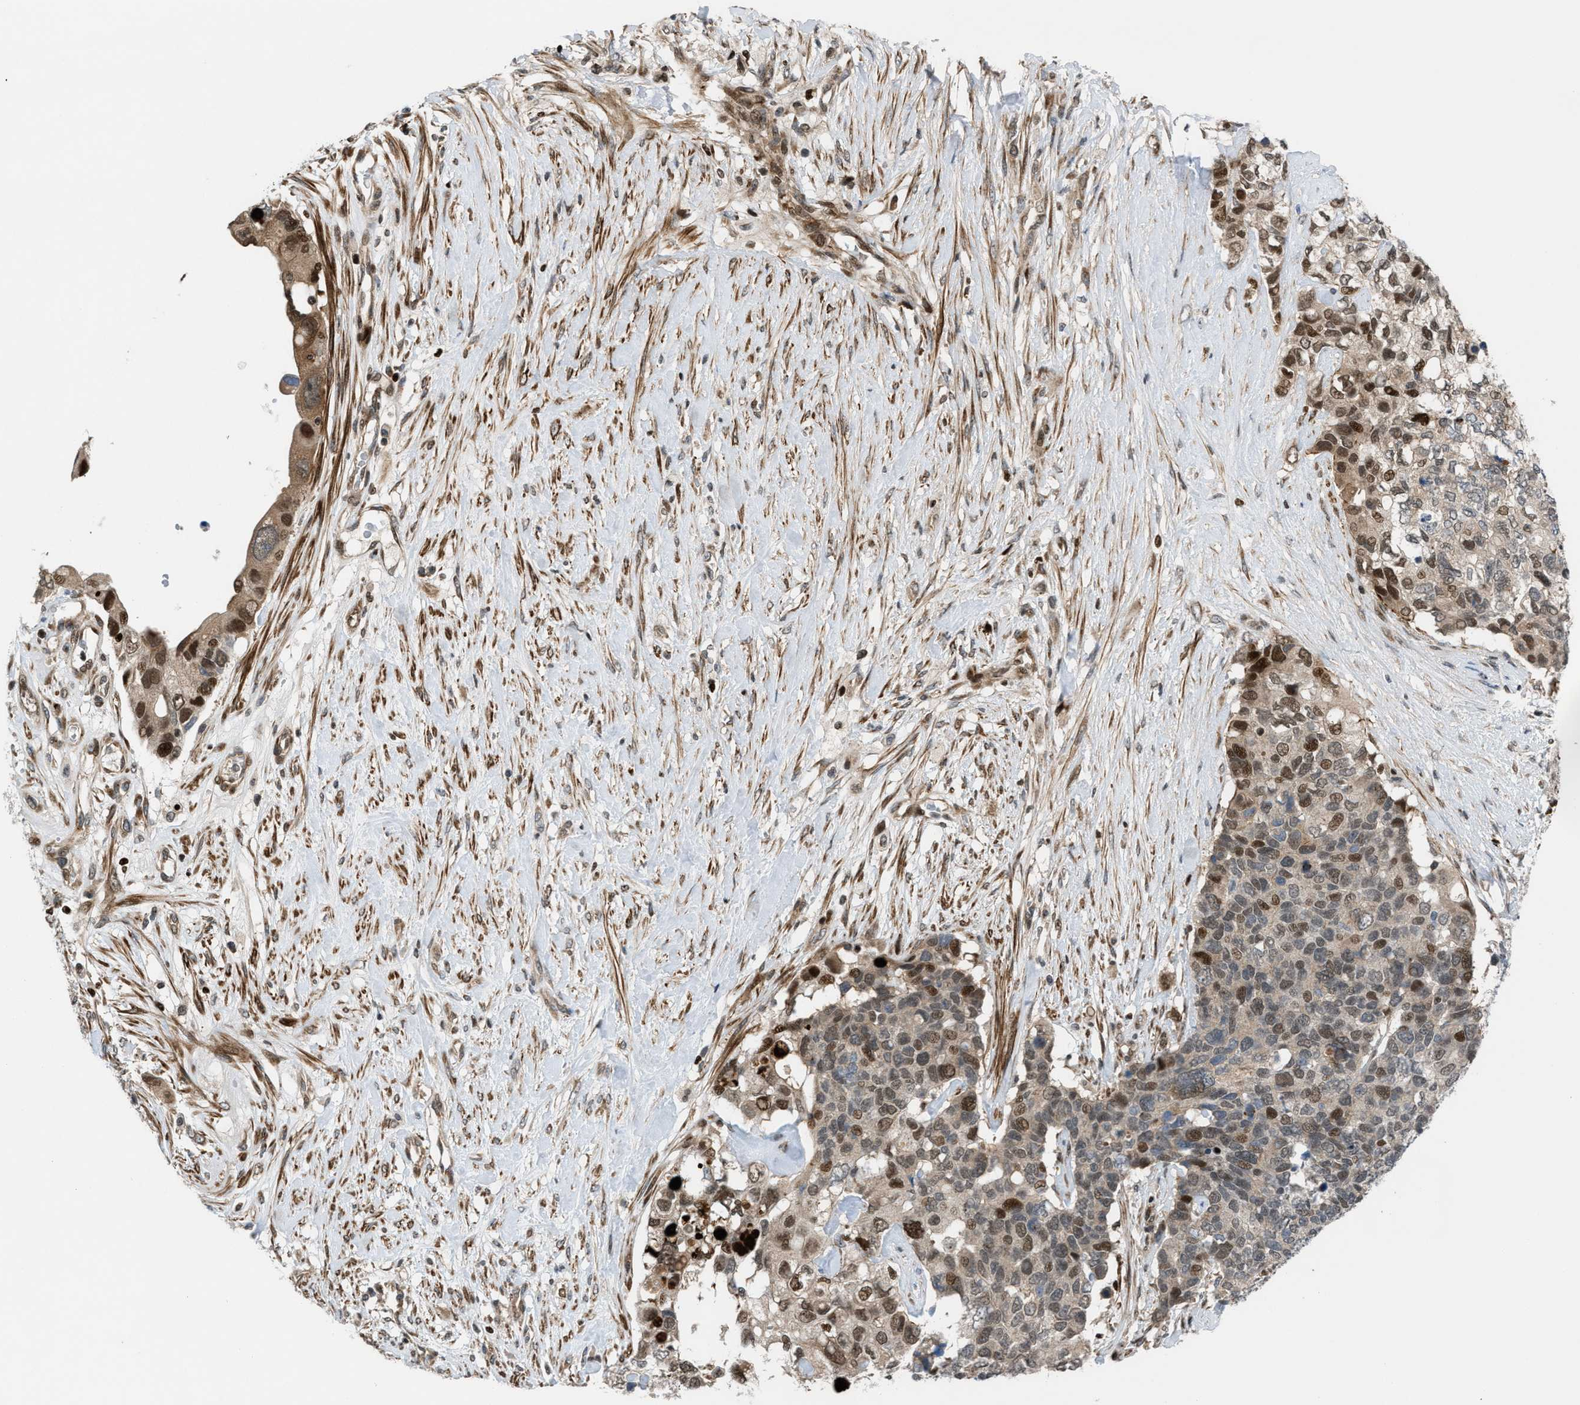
{"staining": {"intensity": "moderate", "quantity": ">75%", "location": "cytoplasmic/membranous,nuclear"}, "tissue": "pancreatic cancer", "cell_type": "Tumor cells", "image_type": "cancer", "snomed": [{"axis": "morphology", "description": "Adenocarcinoma, NOS"}, {"axis": "topography", "description": "Pancreas"}], "caption": "A high-resolution micrograph shows IHC staining of pancreatic cancer (adenocarcinoma), which reveals moderate cytoplasmic/membranous and nuclear expression in about >75% of tumor cells.", "gene": "ZNF276", "patient": {"sex": "female", "age": 56}}